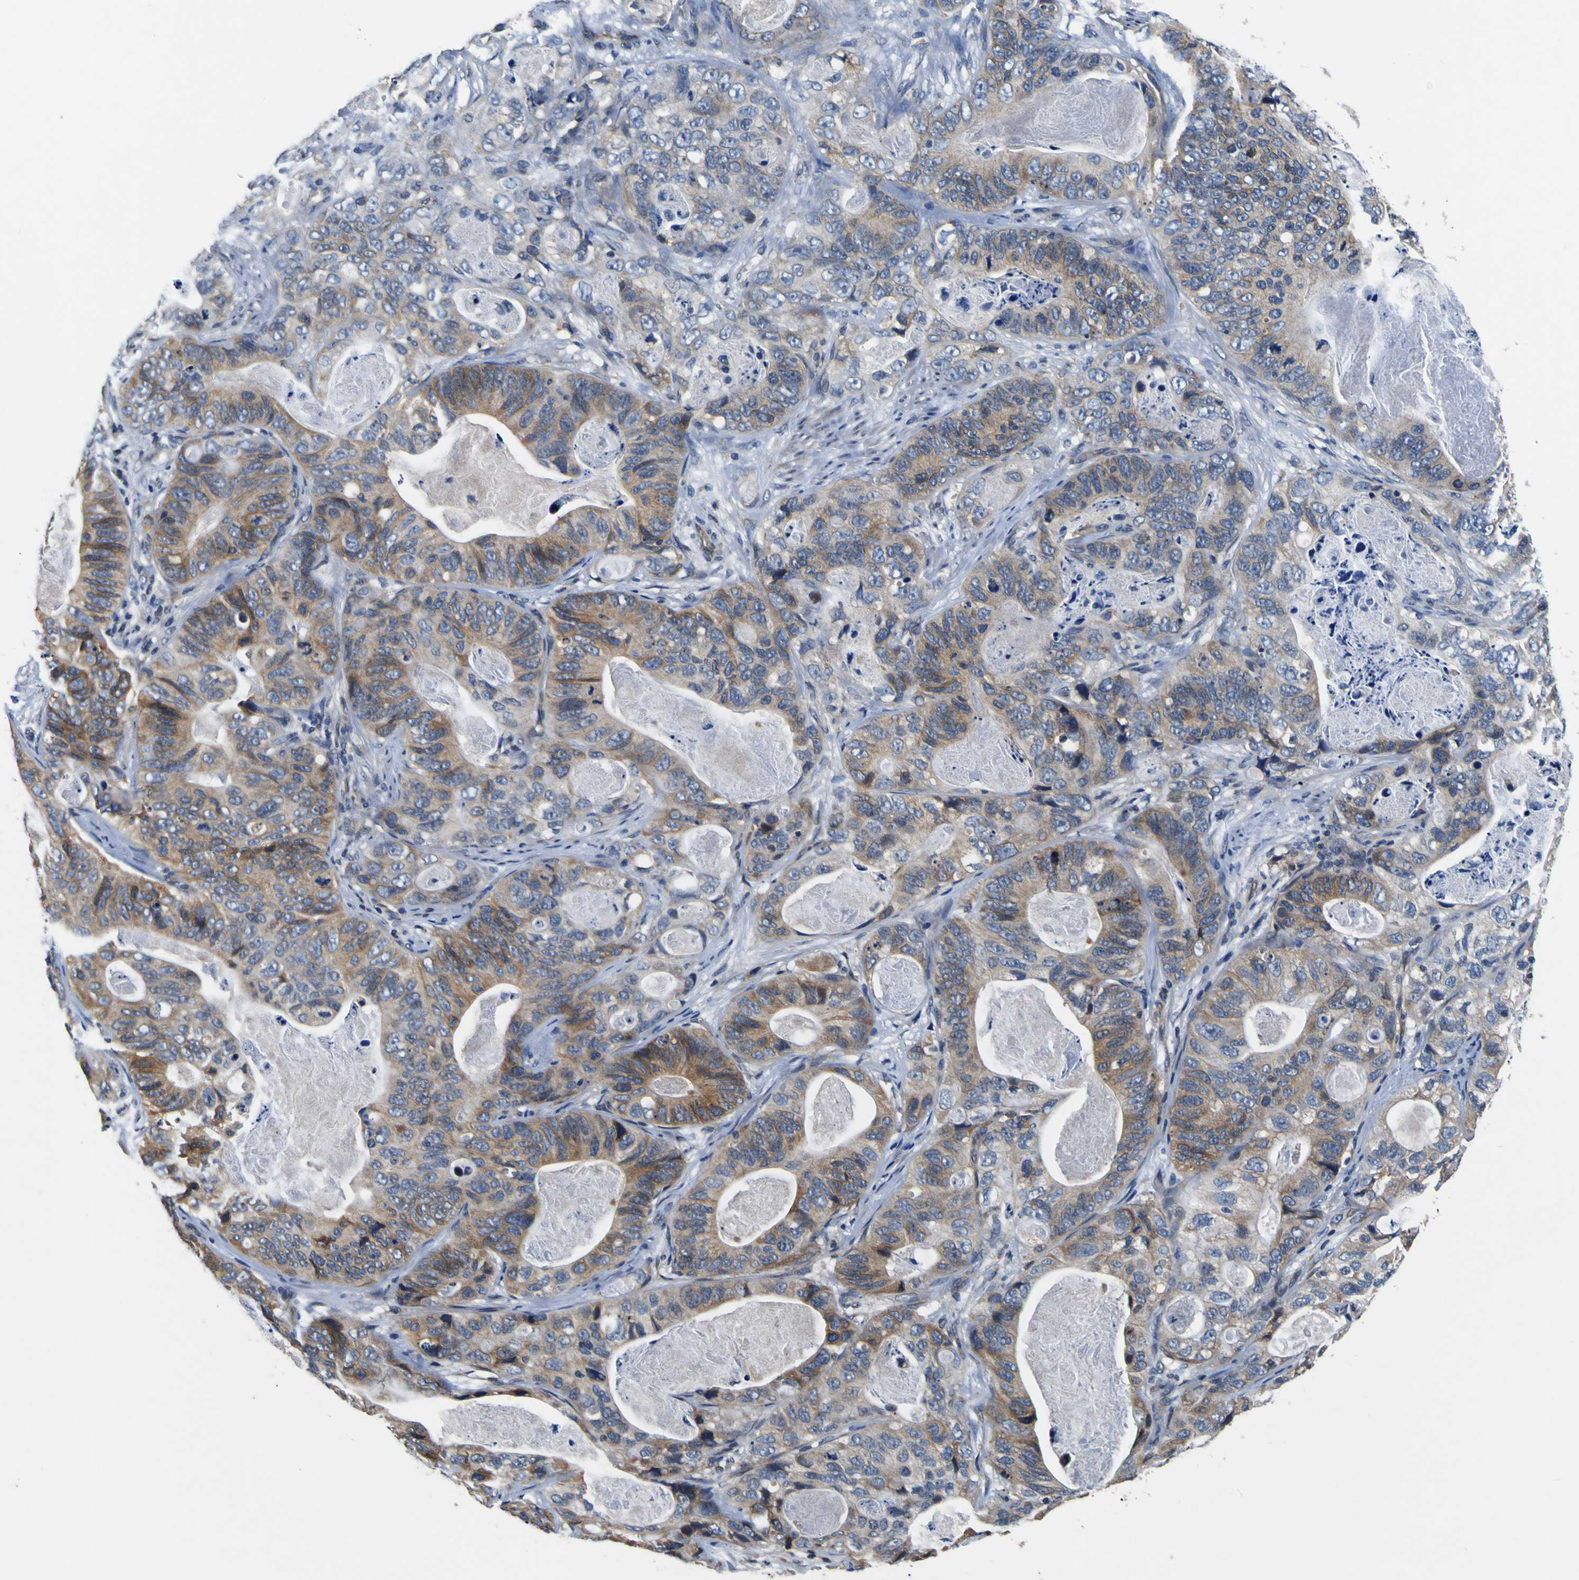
{"staining": {"intensity": "moderate", "quantity": "25%-75%", "location": "cytoplasmic/membranous"}, "tissue": "stomach cancer", "cell_type": "Tumor cells", "image_type": "cancer", "snomed": [{"axis": "morphology", "description": "Adenocarcinoma, NOS"}, {"axis": "topography", "description": "Stomach"}], "caption": "Stomach adenocarcinoma stained with a brown dye shows moderate cytoplasmic/membranous positive positivity in approximately 25%-75% of tumor cells.", "gene": "EPHB4", "patient": {"sex": "female", "age": 89}}